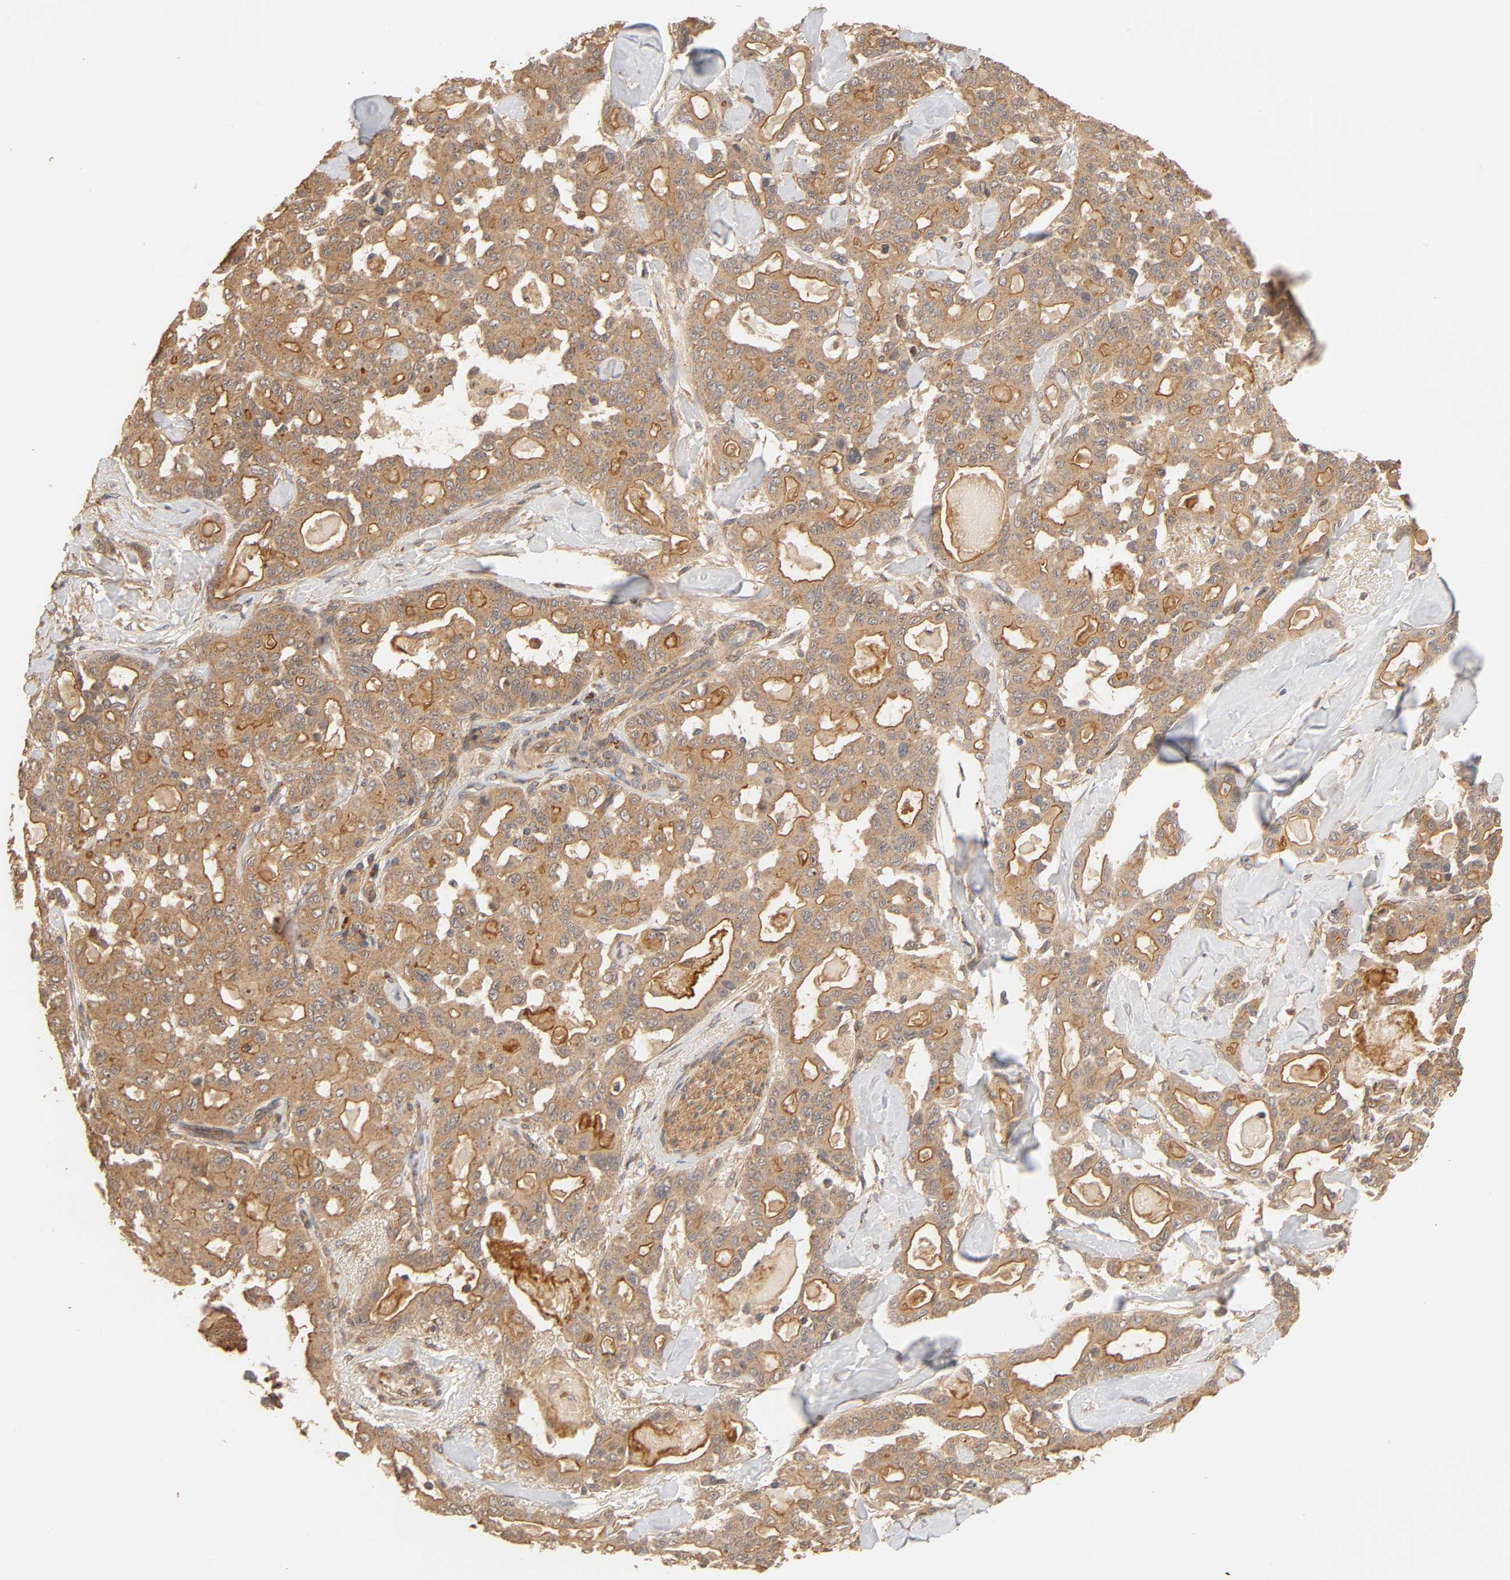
{"staining": {"intensity": "strong", "quantity": ">75%", "location": "cytoplasmic/membranous"}, "tissue": "pancreatic cancer", "cell_type": "Tumor cells", "image_type": "cancer", "snomed": [{"axis": "morphology", "description": "Adenocarcinoma, NOS"}, {"axis": "topography", "description": "Pancreas"}], "caption": "Protein expression by immunohistochemistry demonstrates strong cytoplasmic/membranous positivity in about >75% of tumor cells in adenocarcinoma (pancreatic).", "gene": "EPS8", "patient": {"sex": "male", "age": 63}}